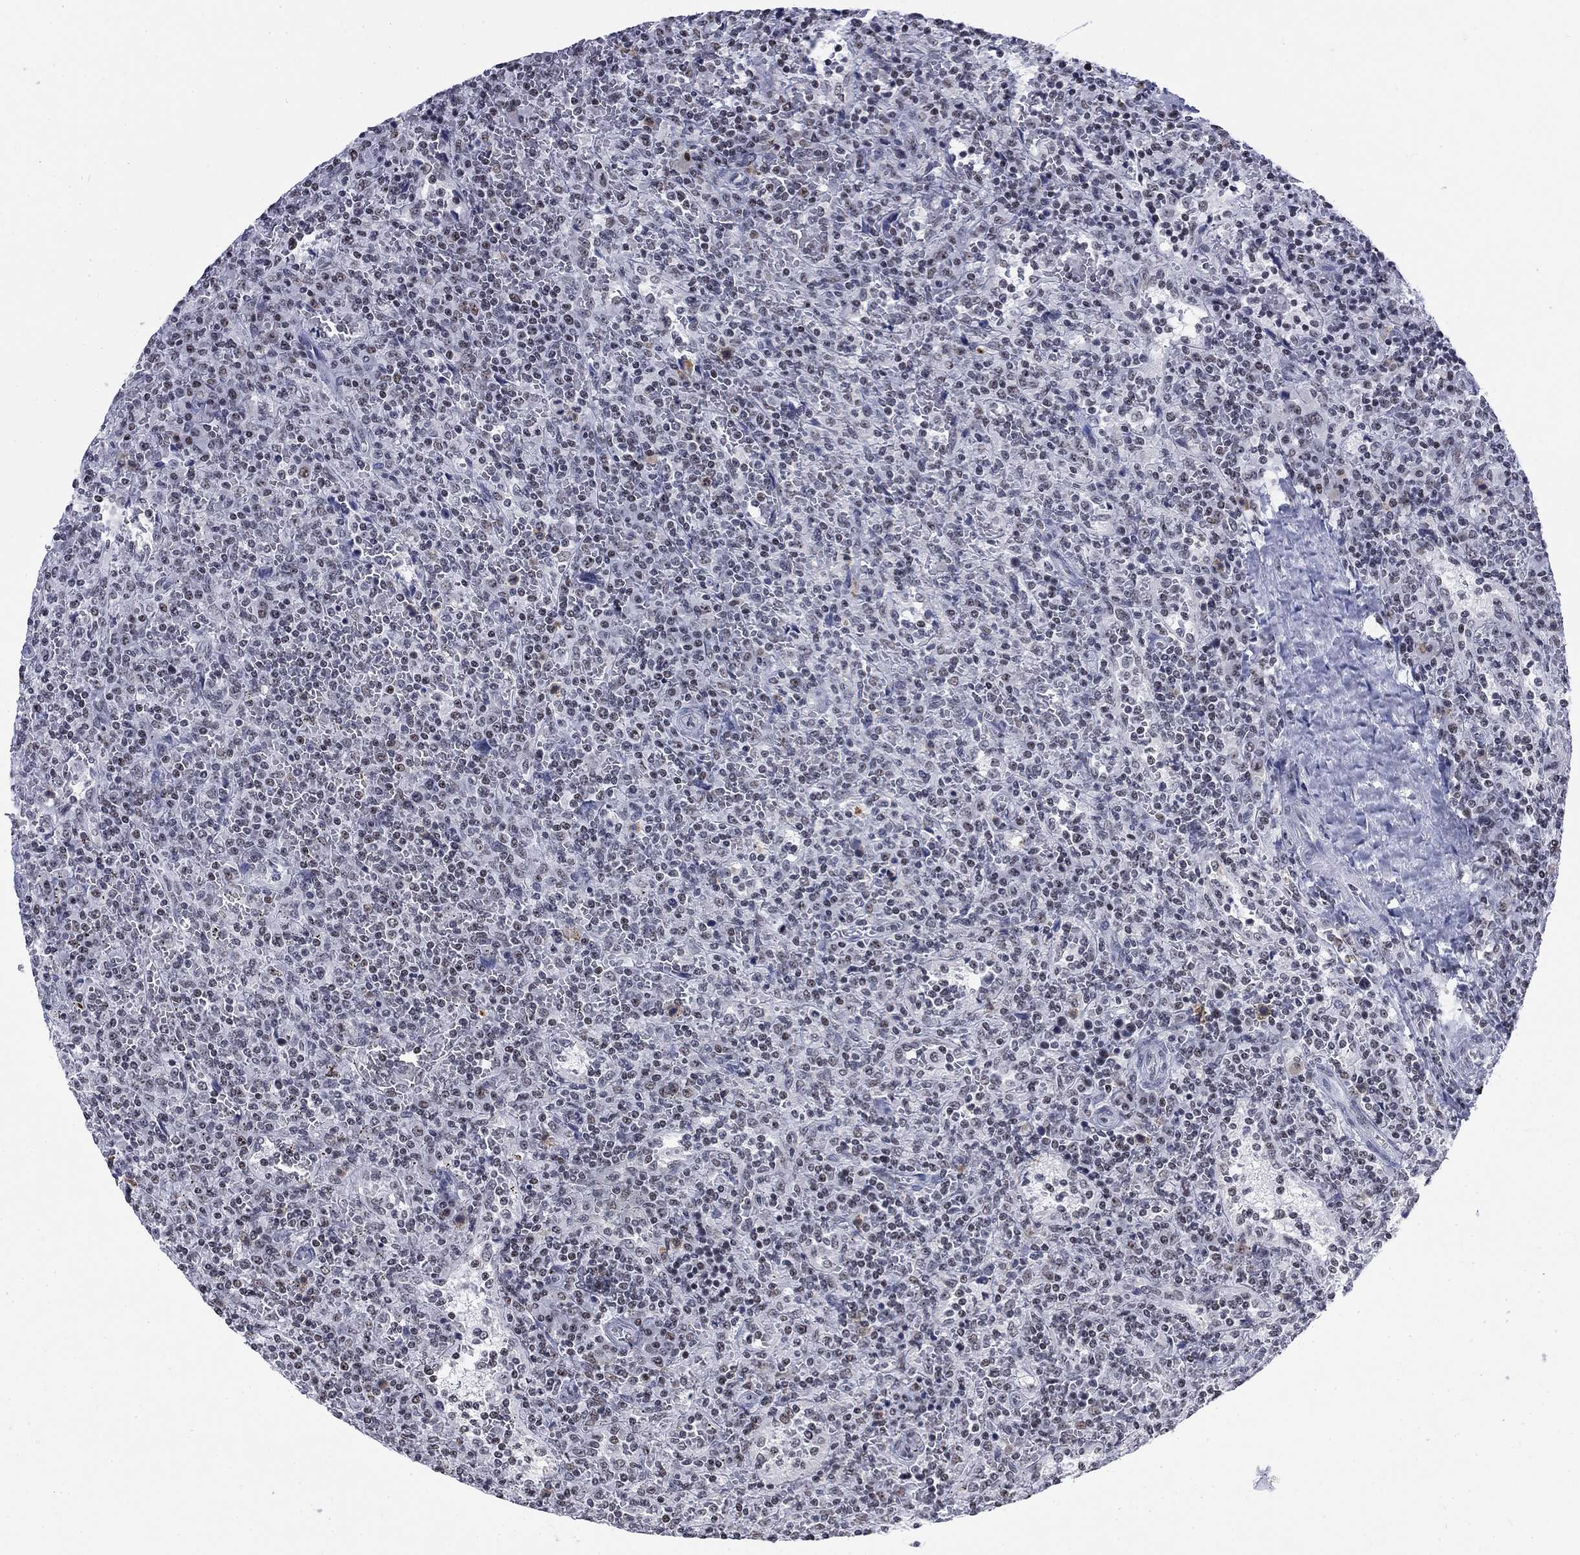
{"staining": {"intensity": "negative", "quantity": "none", "location": "none"}, "tissue": "lymphoma", "cell_type": "Tumor cells", "image_type": "cancer", "snomed": [{"axis": "morphology", "description": "Malignant lymphoma, non-Hodgkin's type, Low grade"}, {"axis": "topography", "description": "Spleen"}], "caption": "Tumor cells are negative for brown protein staining in lymphoma.", "gene": "CSRNP3", "patient": {"sex": "male", "age": 62}}